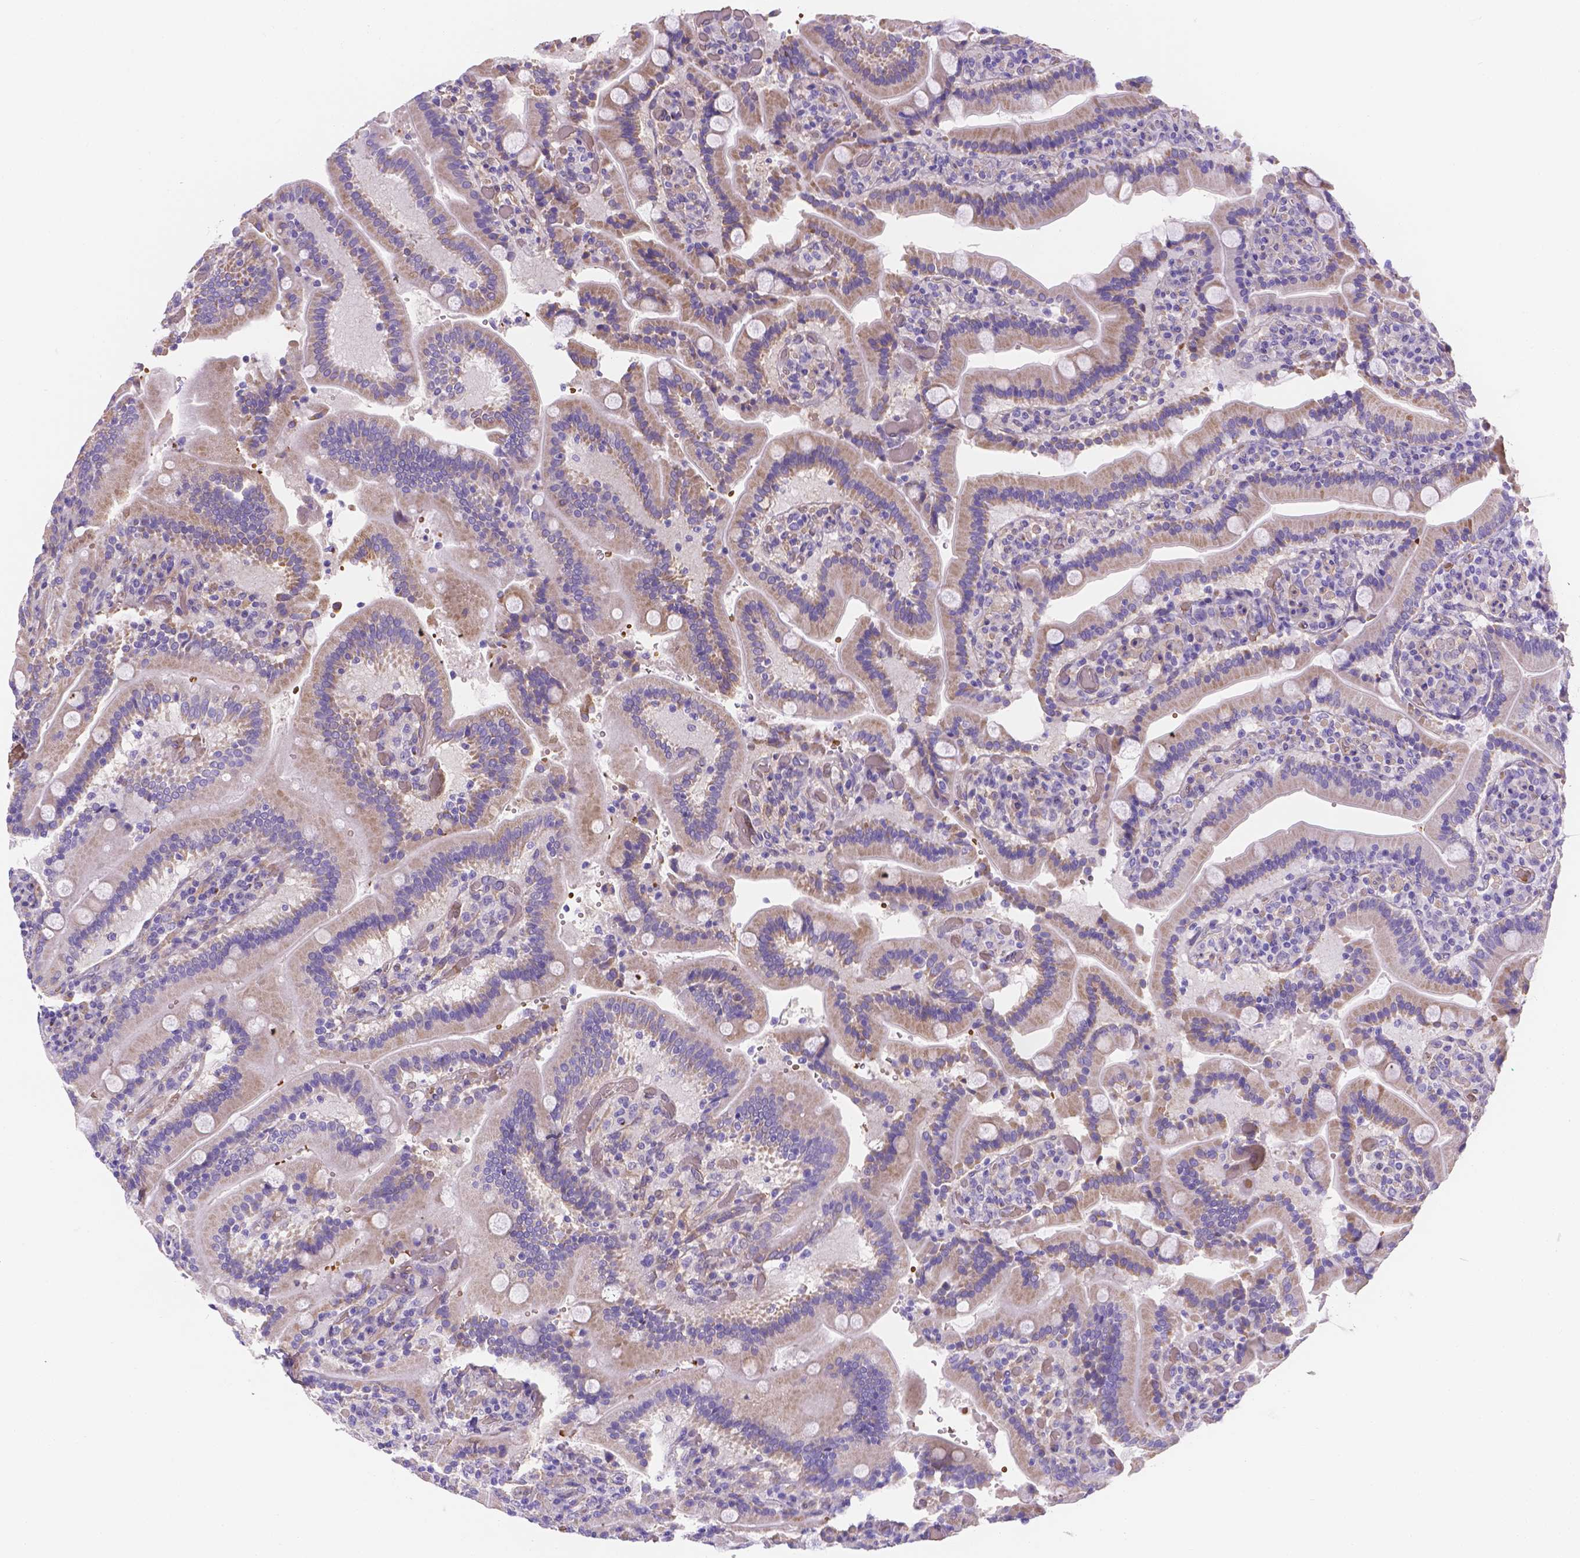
{"staining": {"intensity": "moderate", "quantity": "<25%", "location": "cytoplasmic/membranous"}, "tissue": "duodenum", "cell_type": "Glandular cells", "image_type": "normal", "snomed": [{"axis": "morphology", "description": "Normal tissue, NOS"}, {"axis": "topography", "description": "Duodenum"}], "caption": "Glandular cells display low levels of moderate cytoplasmic/membranous expression in about <25% of cells in normal duodenum.", "gene": "SLC40A1", "patient": {"sex": "female", "age": 62}}